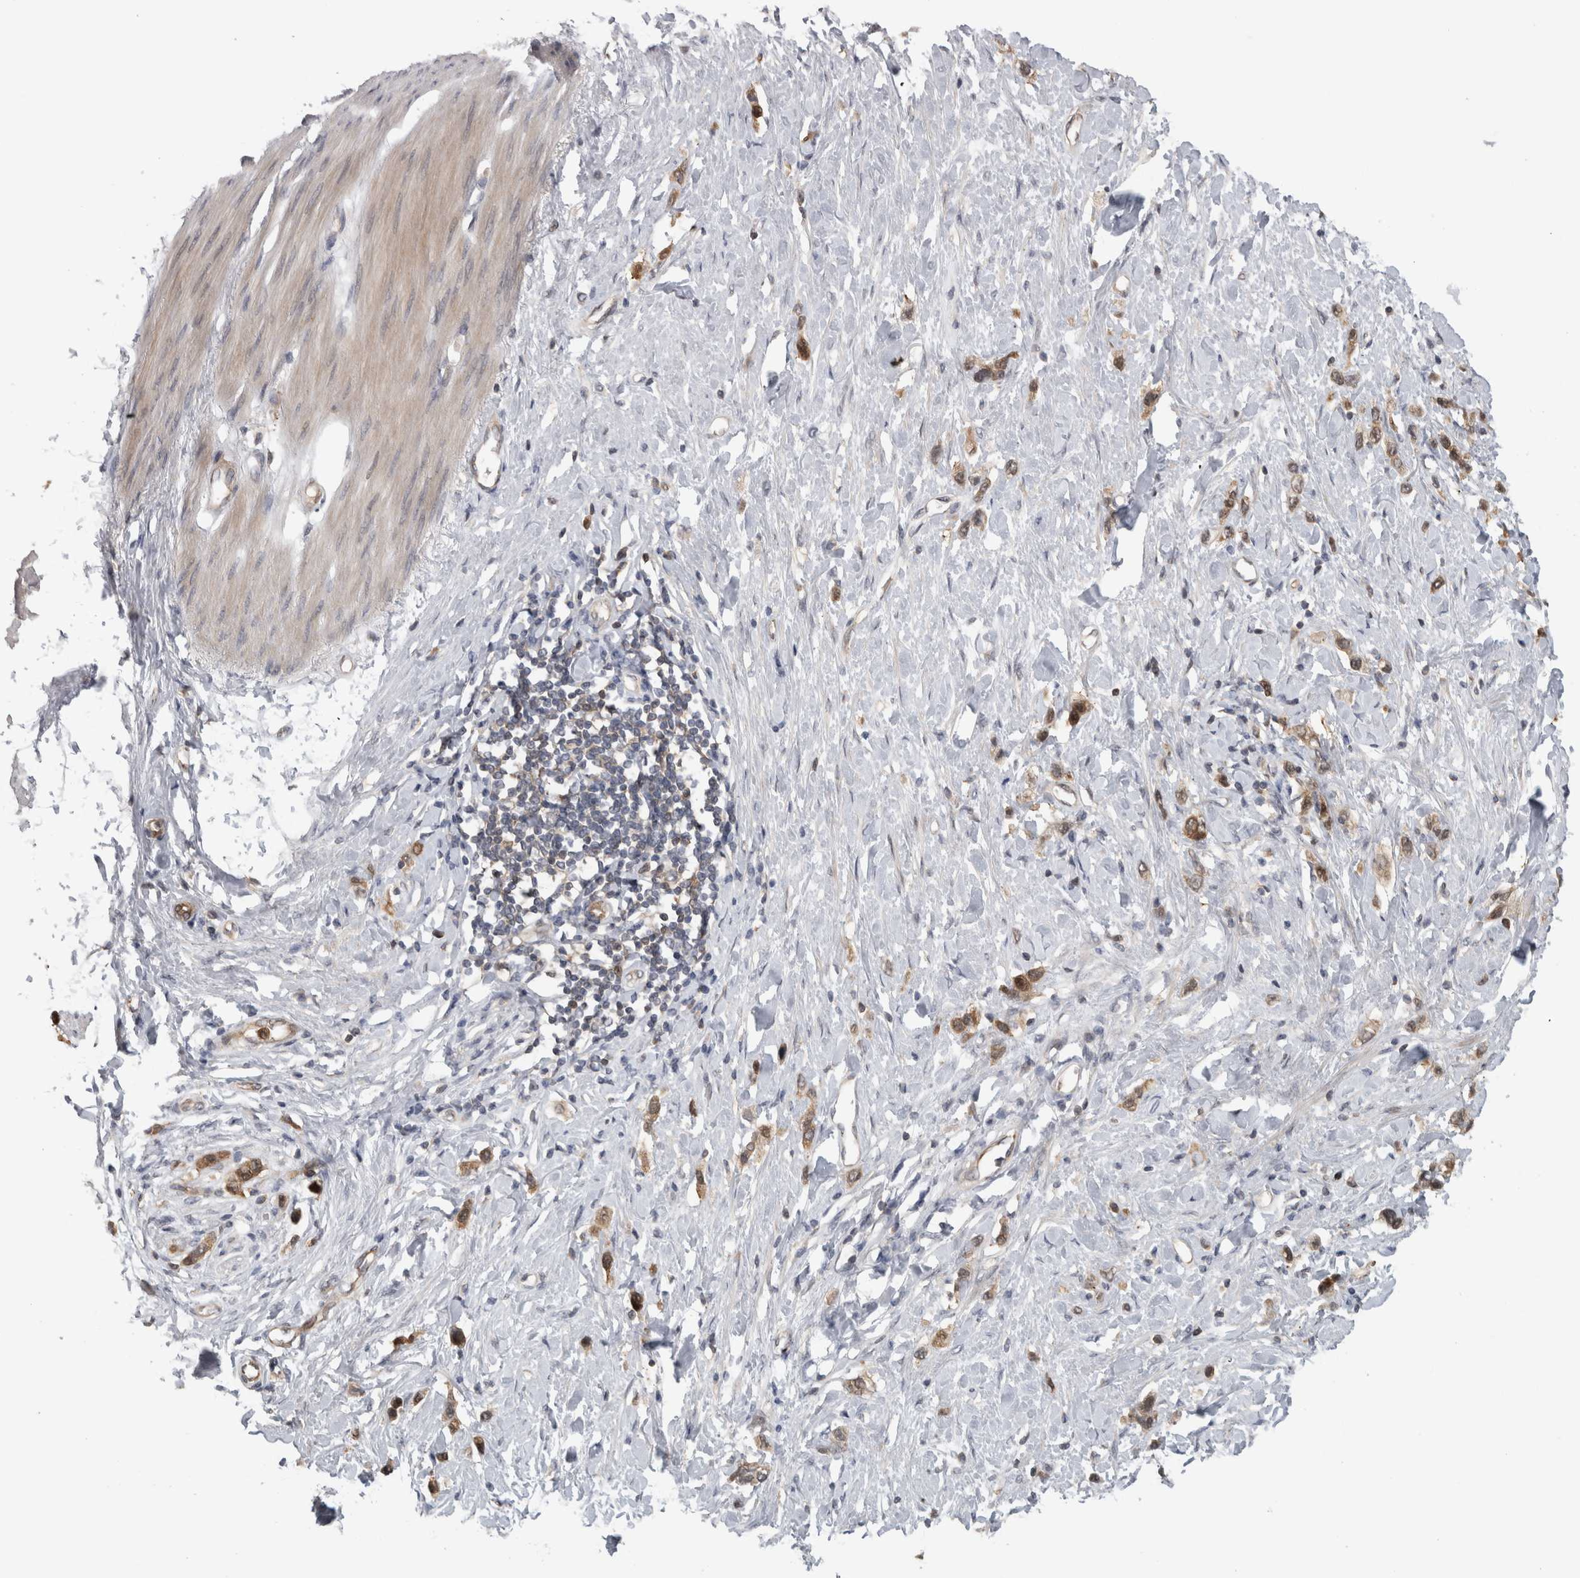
{"staining": {"intensity": "moderate", "quantity": ">75%", "location": "cytoplasmic/membranous"}, "tissue": "stomach cancer", "cell_type": "Tumor cells", "image_type": "cancer", "snomed": [{"axis": "morphology", "description": "Adenocarcinoma, NOS"}, {"axis": "topography", "description": "Stomach"}], "caption": "Stomach adenocarcinoma stained with a protein marker demonstrates moderate staining in tumor cells.", "gene": "USH1G", "patient": {"sex": "female", "age": 65}}